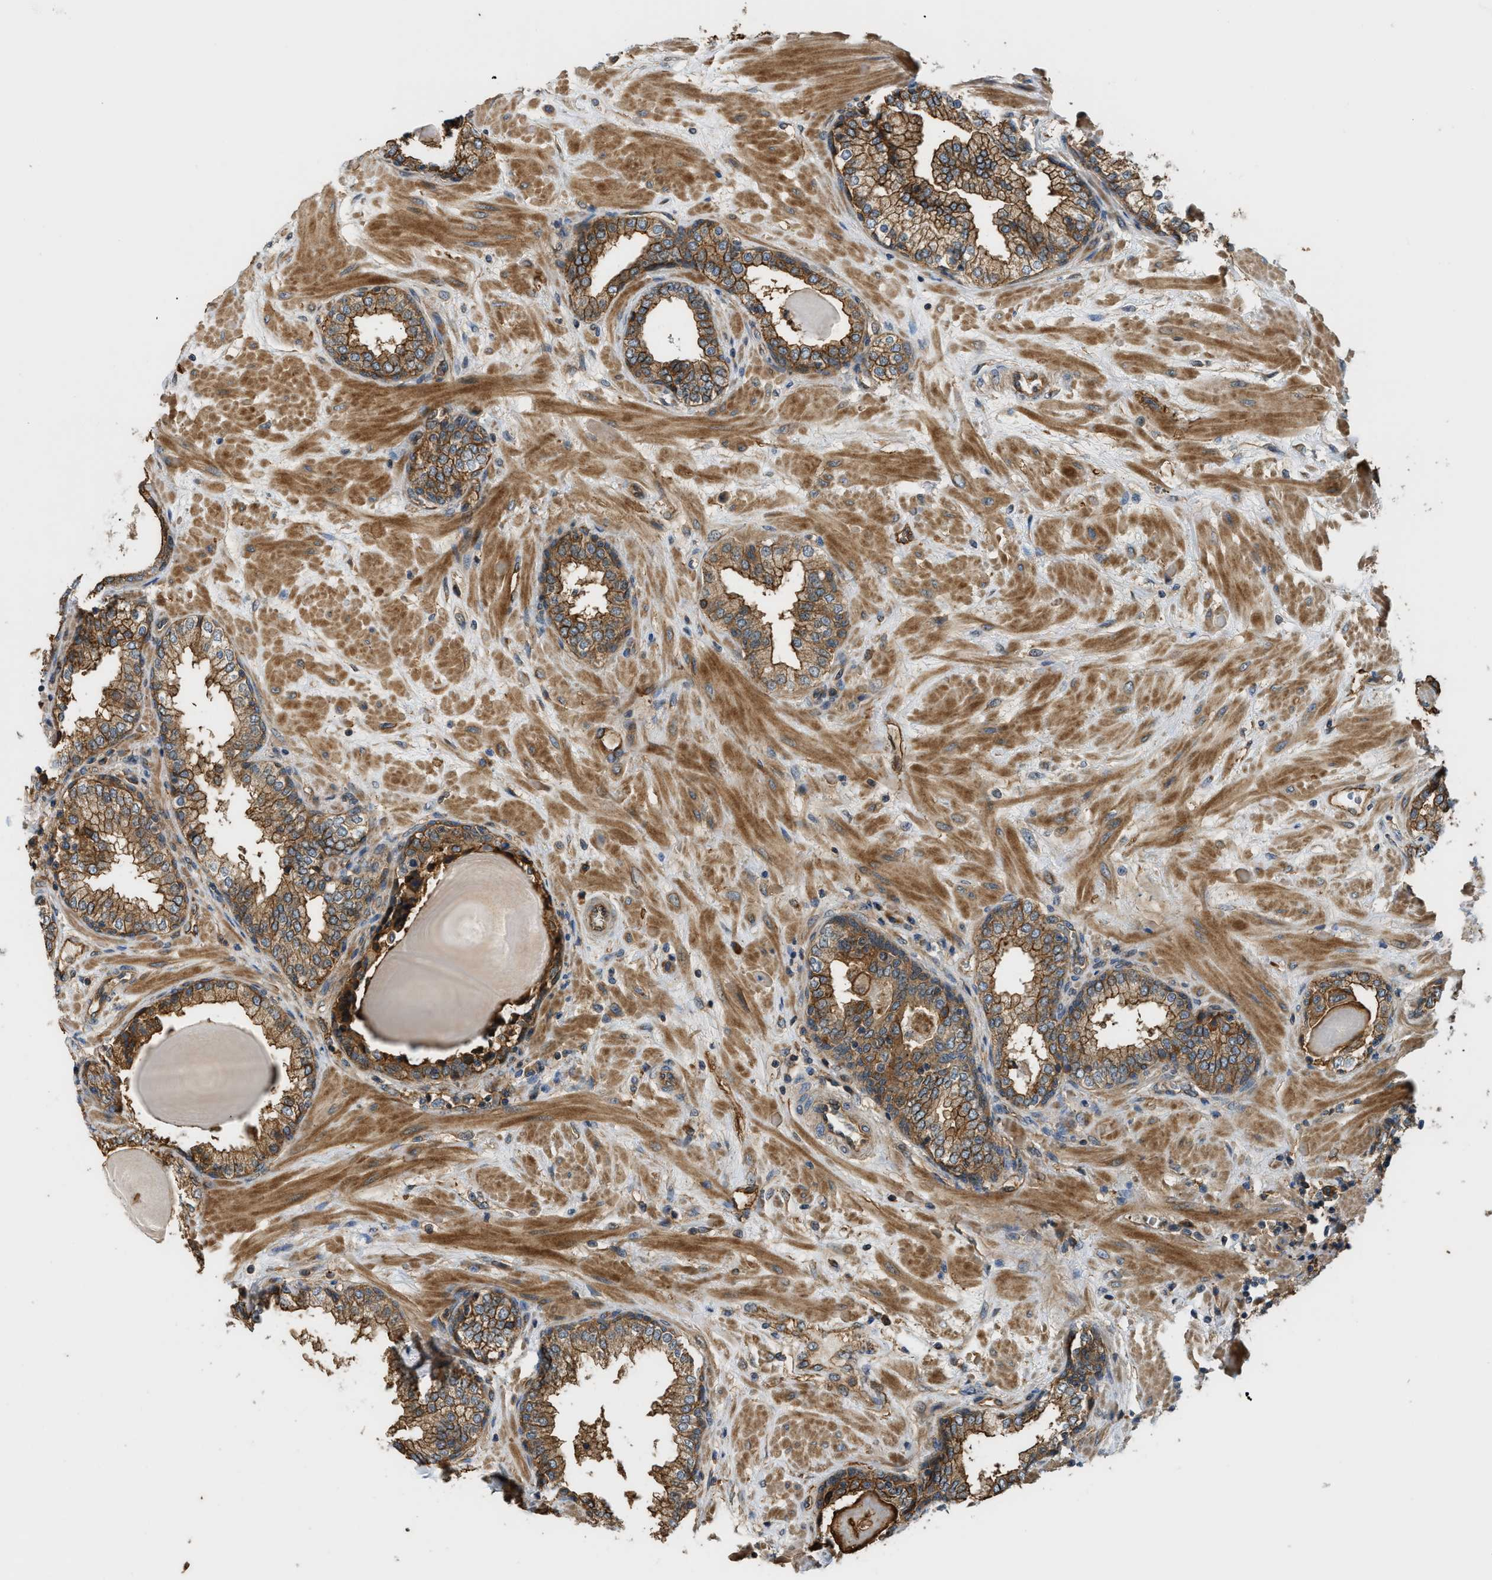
{"staining": {"intensity": "strong", "quantity": "<25%", "location": "cytoplasmic/membranous"}, "tissue": "prostate", "cell_type": "Glandular cells", "image_type": "normal", "snomed": [{"axis": "morphology", "description": "Normal tissue, NOS"}, {"axis": "topography", "description": "Prostate"}], "caption": "This histopathology image exhibits immunohistochemistry (IHC) staining of unremarkable human prostate, with medium strong cytoplasmic/membranous expression in approximately <25% of glandular cells.", "gene": "DDHD2", "patient": {"sex": "male", "age": 51}}